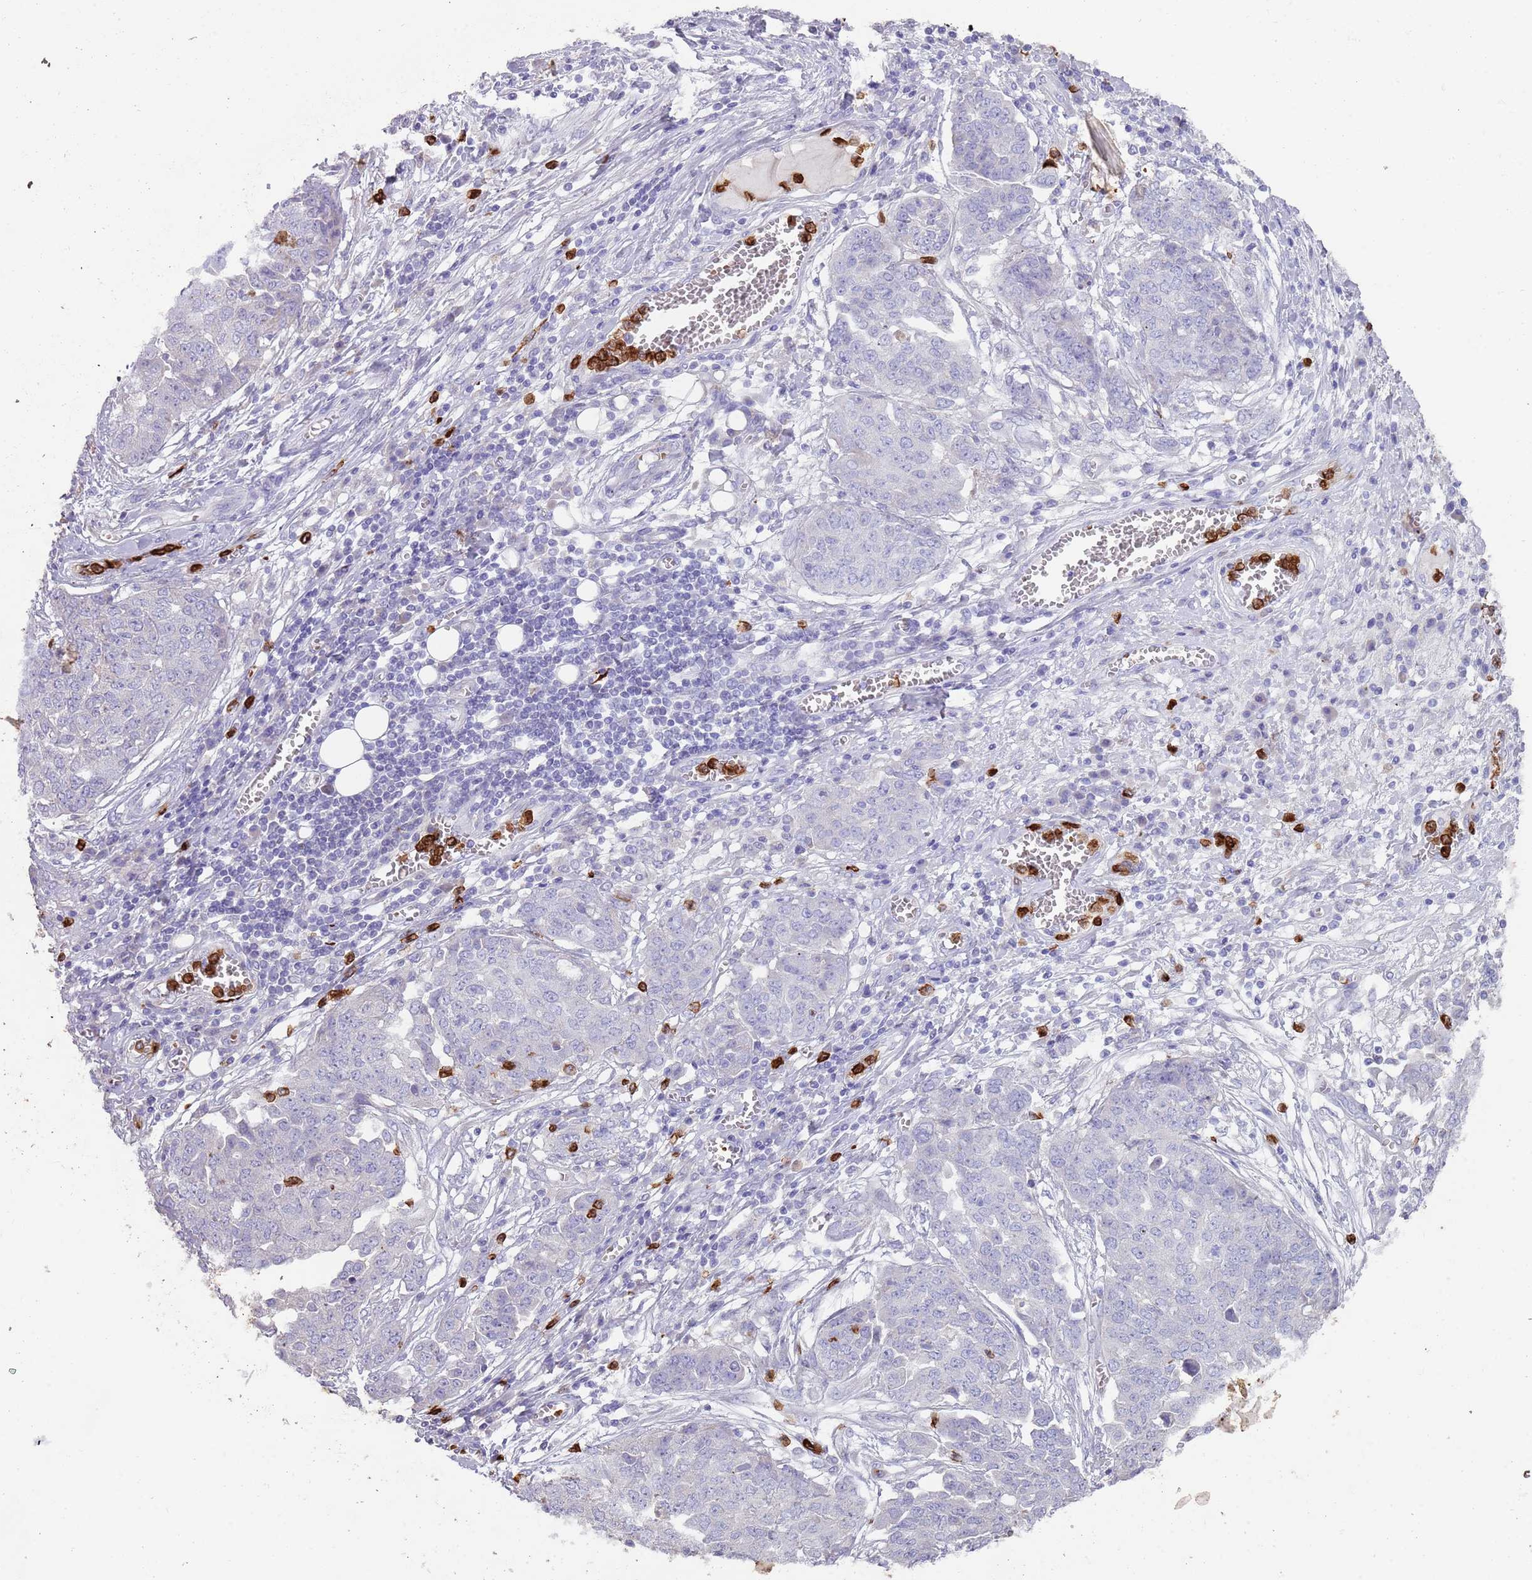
{"staining": {"intensity": "negative", "quantity": "none", "location": "none"}, "tissue": "ovarian cancer", "cell_type": "Tumor cells", "image_type": "cancer", "snomed": [{"axis": "morphology", "description": "Cystadenocarcinoma, serous, NOS"}, {"axis": "topography", "description": "Soft tissue"}, {"axis": "topography", "description": "Ovary"}], "caption": "Immunohistochemical staining of ovarian cancer demonstrates no significant staining in tumor cells.", "gene": "TMEM251", "patient": {"sex": "female", "age": 57}}